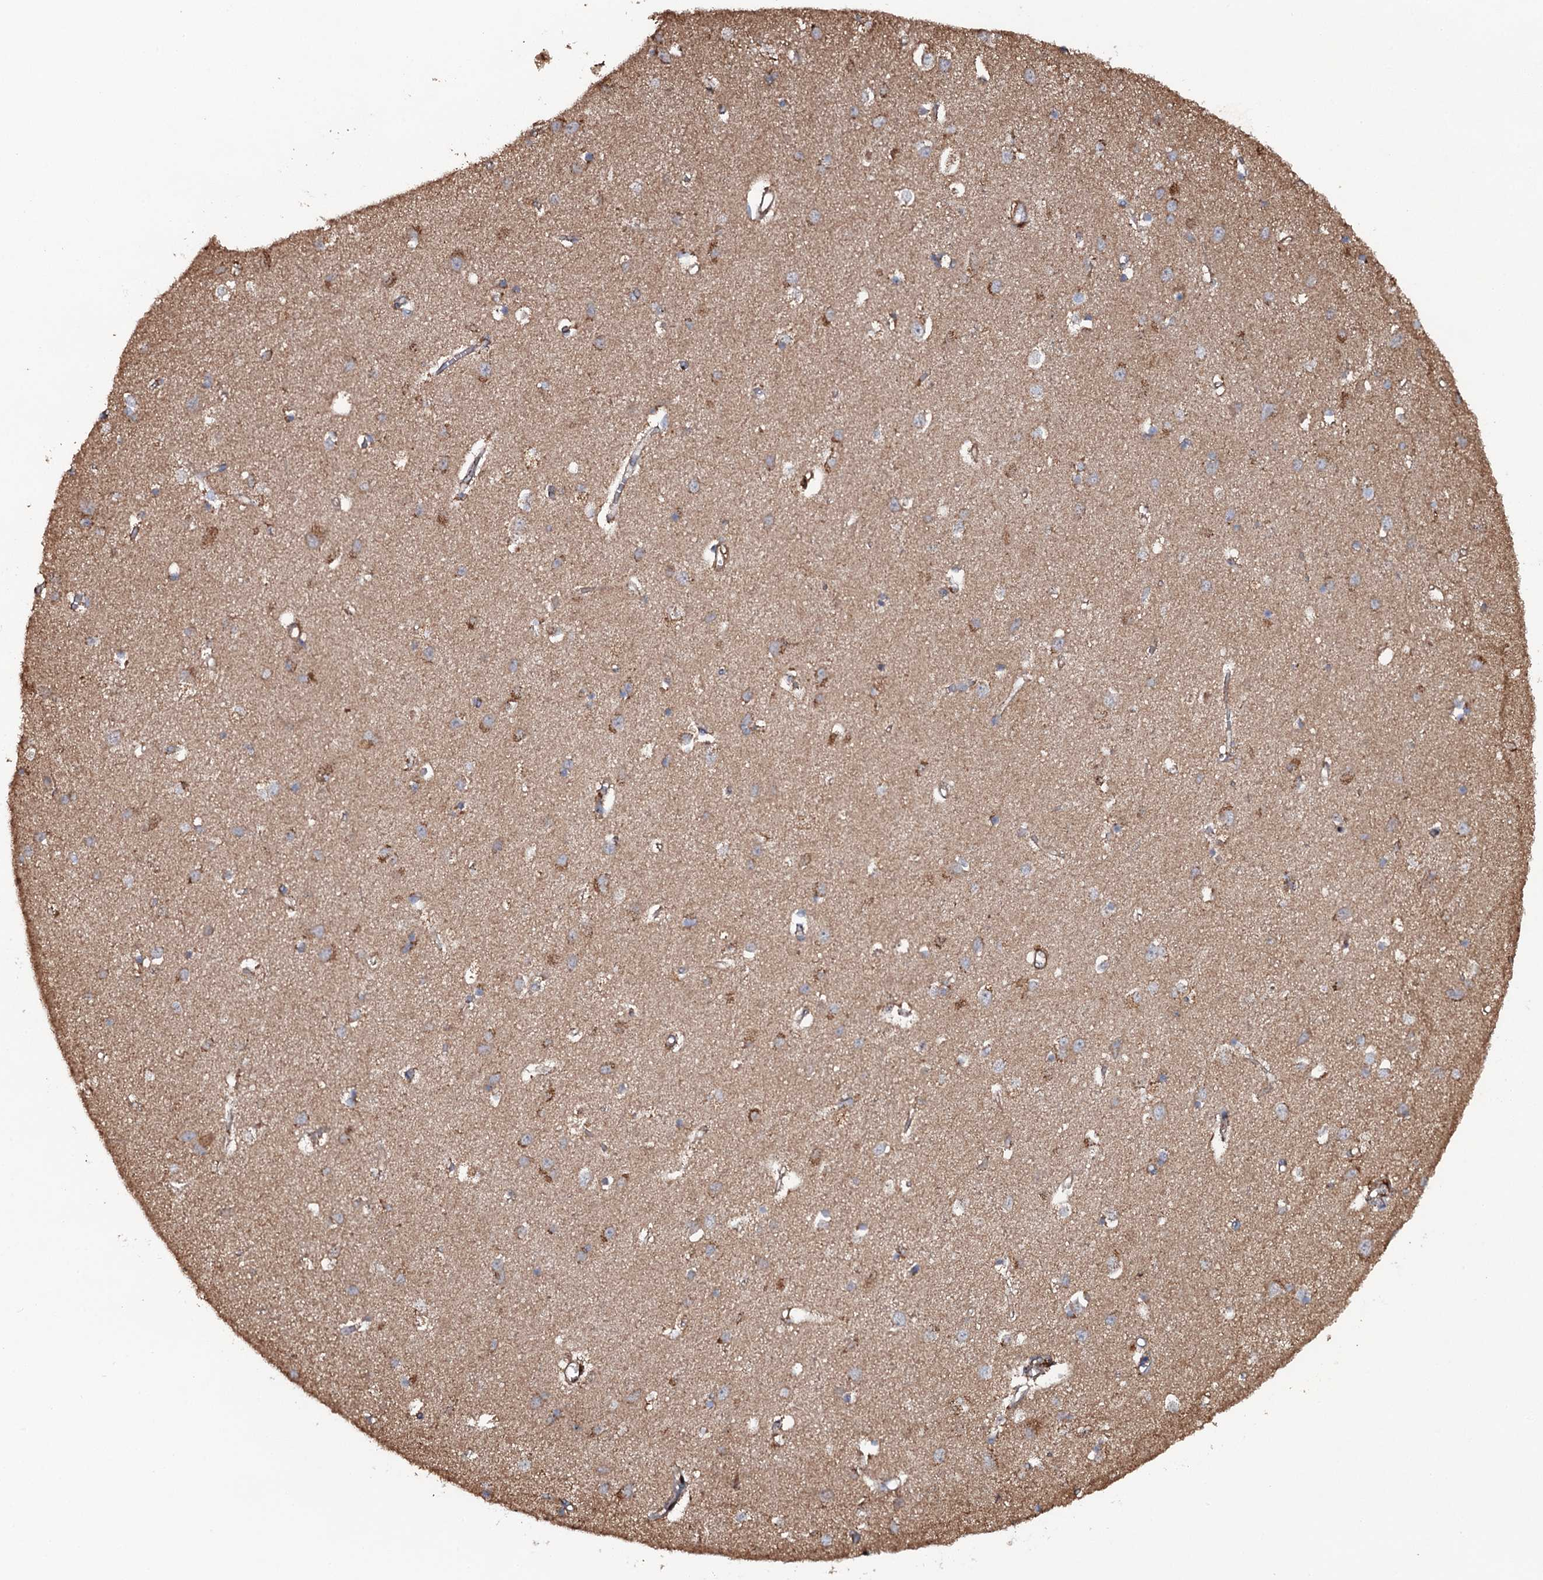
{"staining": {"intensity": "weak", "quantity": "25%-75%", "location": "cytoplasmic/membranous"}, "tissue": "cerebral cortex", "cell_type": "Endothelial cells", "image_type": "normal", "snomed": [{"axis": "morphology", "description": "Normal tissue, NOS"}, {"axis": "topography", "description": "Cerebral cortex"}], "caption": "This photomicrograph shows unremarkable cerebral cortex stained with immunohistochemistry (IHC) to label a protein in brown. The cytoplasmic/membranous of endothelial cells show weak positivity for the protein. Nuclei are counter-stained blue.", "gene": "VWA8", "patient": {"sex": "female", "age": 64}}